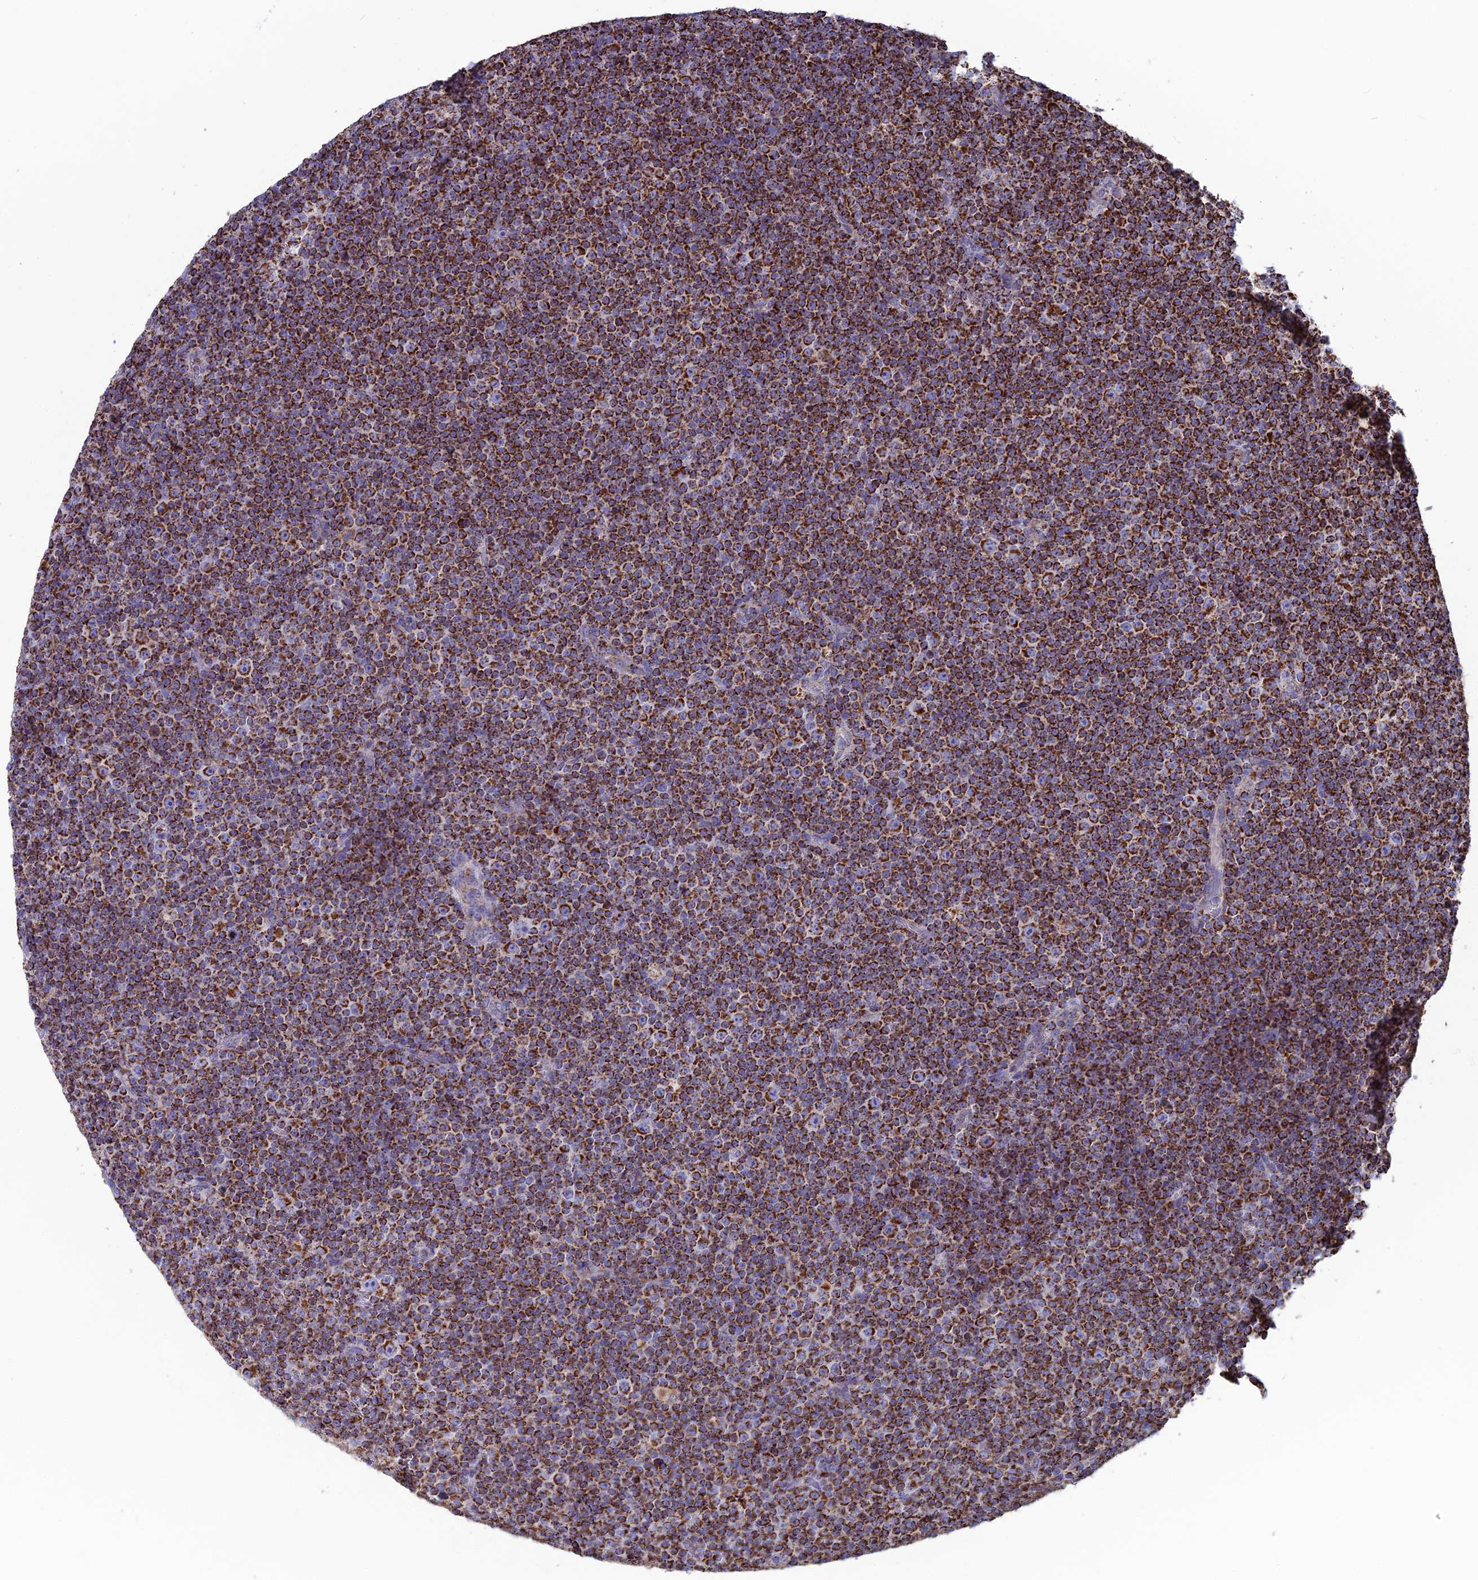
{"staining": {"intensity": "strong", "quantity": ">75%", "location": "cytoplasmic/membranous"}, "tissue": "lymphoma", "cell_type": "Tumor cells", "image_type": "cancer", "snomed": [{"axis": "morphology", "description": "Malignant lymphoma, non-Hodgkin's type, Low grade"}, {"axis": "topography", "description": "Lymph node"}], "caption": "A high amount of strong cytoplasmic/membranous staining is appreciated in approximately >75% of tumor cells in lymphoma tissue. The protein of interest is stained brown, and the nuclei are stained in blue (DAB IHC with brightfield microscopy, high magnification).", "gene": "CS", "patient": {"sex": "female", "age": 67}}